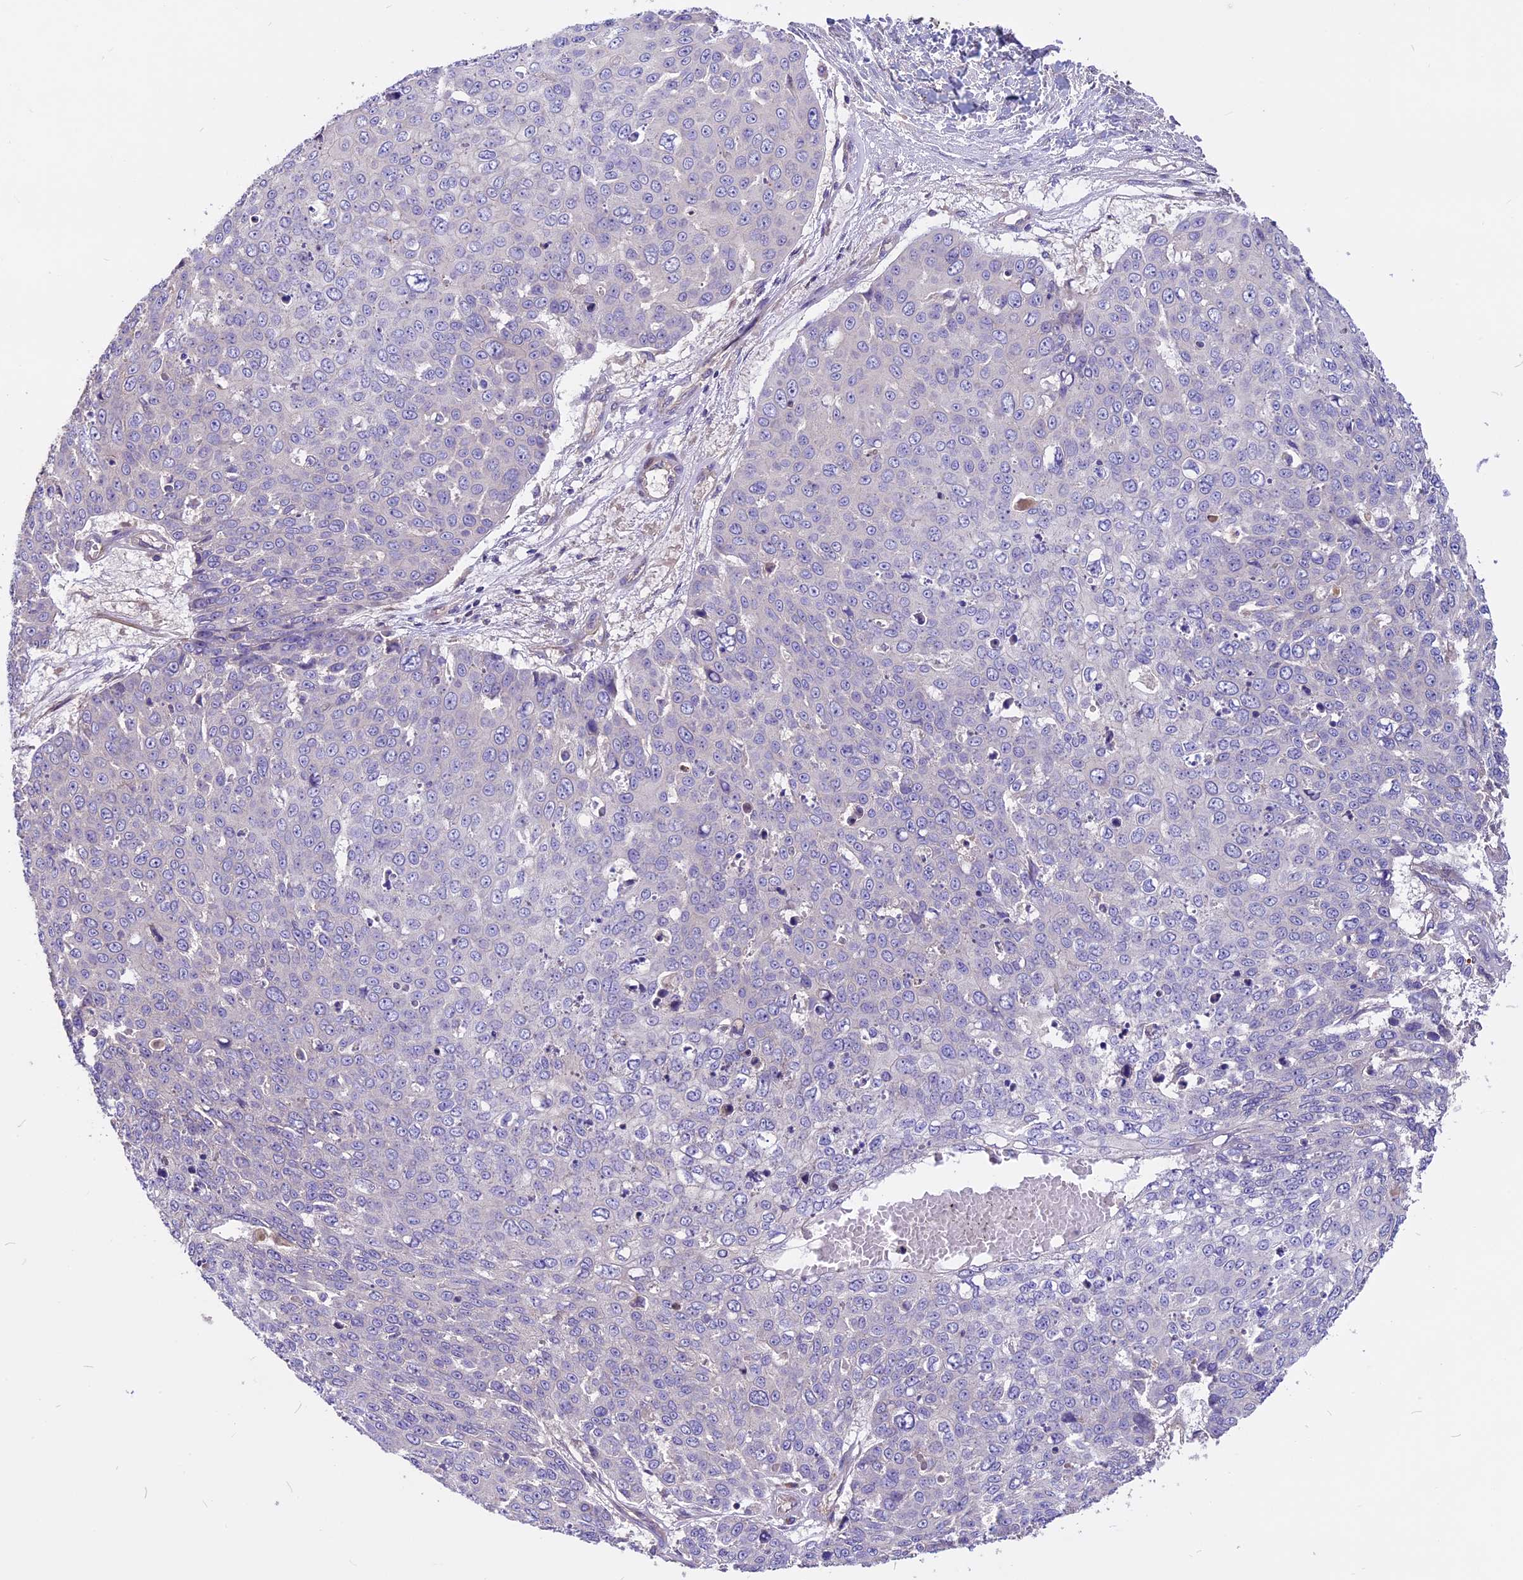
{"staining": {"intensity": "negative", "quantity": "none", "location": "none"}, "tissue": "skin cancer", "cell_type": "Tumor cells", "image_type": "cancer", "snomed": [{"axis": "morphology", "description": "Squamous cell carcinoma, NOS"}, {"axis": "topography", "description": "Skin"}], "caption": "High magnification brightfield microscopy of skin squamous cell carcinoma stained with DAB (3,3'-diaminobenzidine) (brown) and counterstained with hematoxylin (blue): tumor cells show no significant positivity.", "gene": "ANO3", "patient": {"sex": "male", "age": 71}}